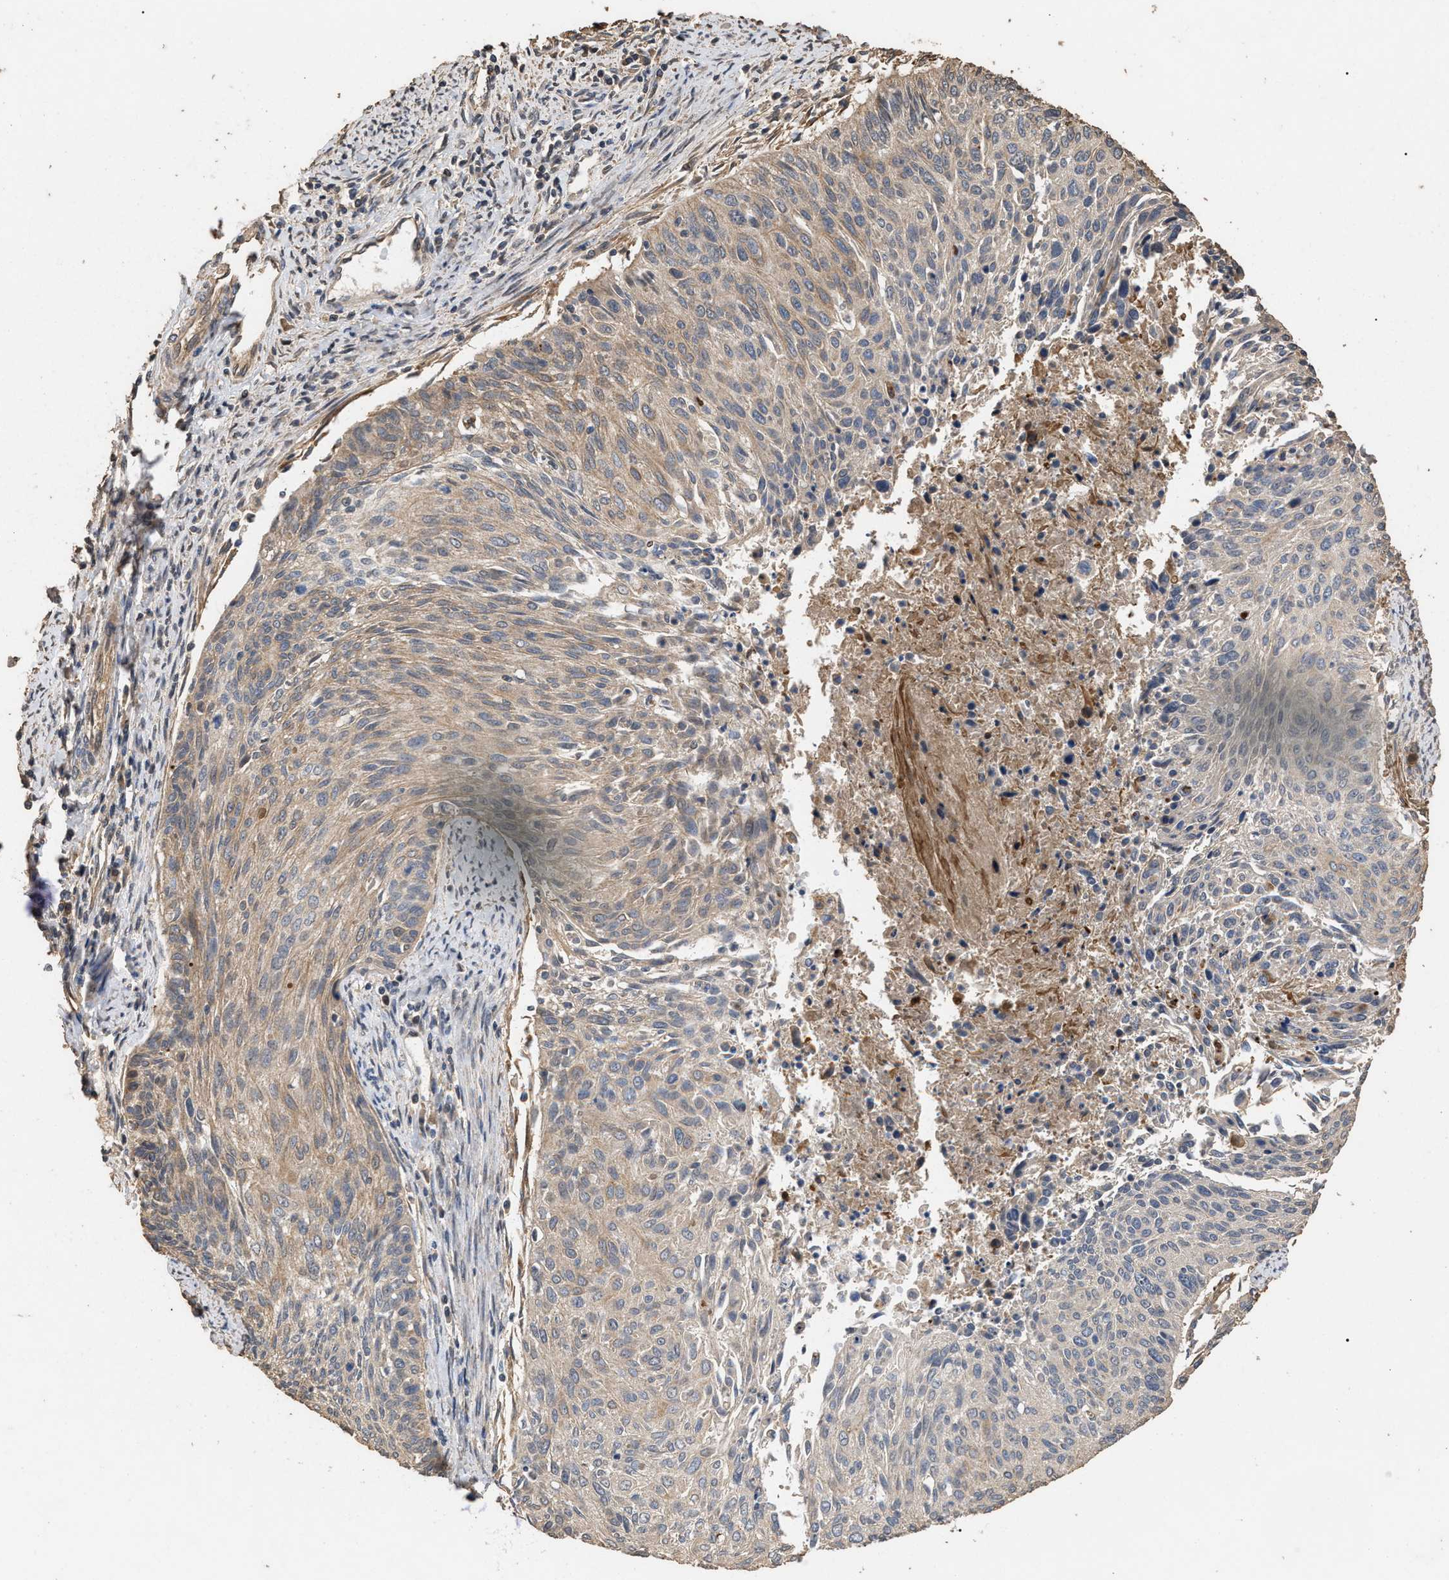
{"staining": {"intensity": "weak", "quantity": "<25%", "location": "cytoplasmic/membranous"}, "tissue": "cervical cancer", "cell_type": "Tumor cells", "image_type": "cancer", "snomed": [{"axis": "morphology", "description": "Squamous cell carcinoma, NOS"}, {"axis": "topography", "description": "Cervix"}], "caption": "DAB (3,3'-diaminobenzidine) immunohistochemical staining of human squamous cell carcinoma (cervical) exhibits no significant expression in tumor cells.", "gene": "HTRA3", "patient": {"sex": "female", "age": 55}}